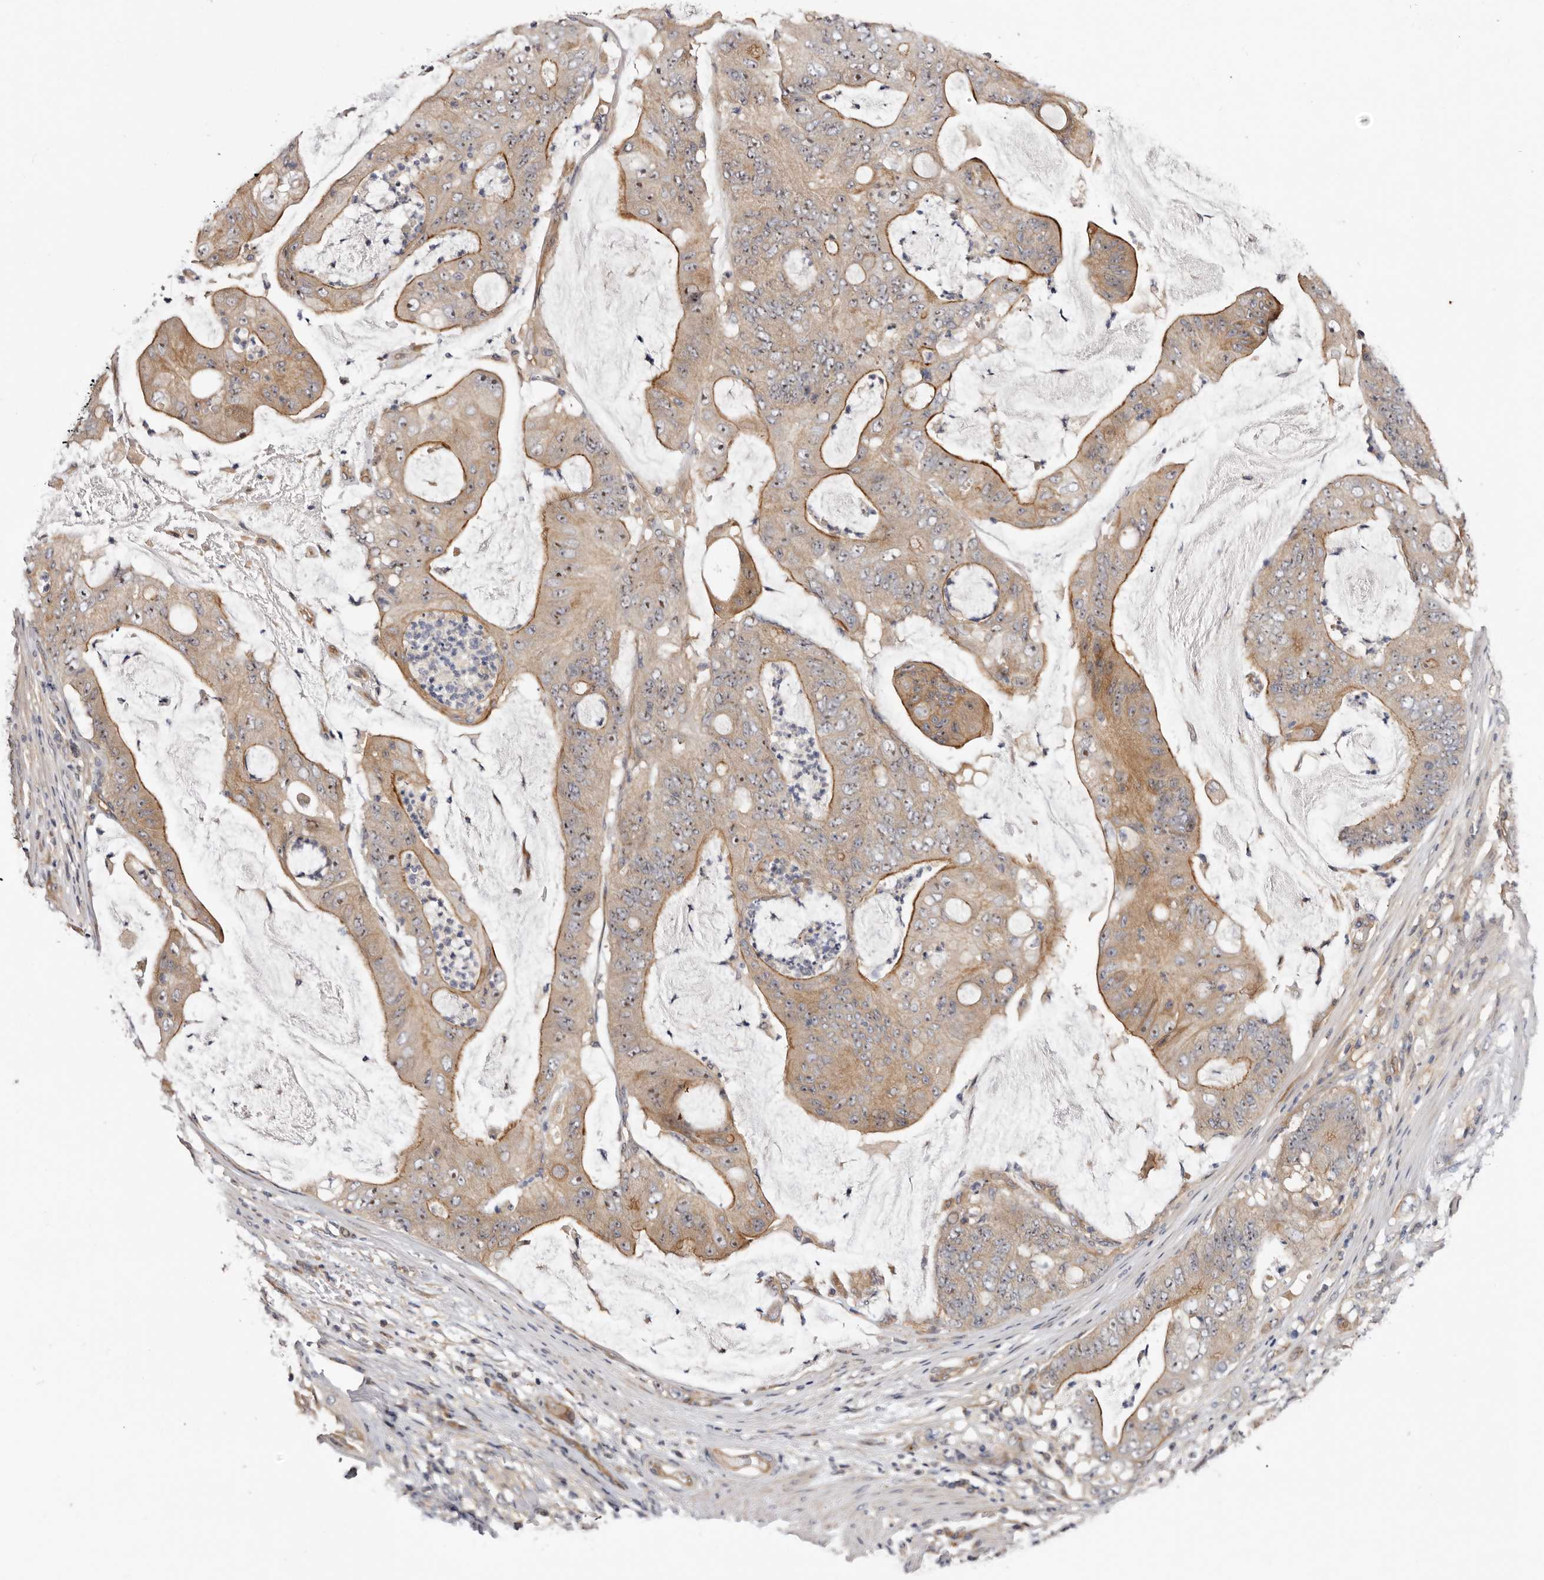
{"staining": {"intensity": "moderate", "quantity": "25%-75%", "location": "cytoplasmic/membranous,nuclear"}, "tissue": "stomach cancer", "cell_type": "Tumor cells", "image_type": "cancer", "snomed": [{"axis": "morphology", "description": "Adenocarcinoma, NOS"}, {"axis": "topography", "description": "Stomach"}], "caption": "Moderate cytoplasmic/membranous and nuclear staining is present in approximately 25%-75% of tumor cells in stomach cancer (adenocarcinoma). Ihc stains the protein of interest in brown and the nuclei are stained blue.", "gene": "PANK4", "patient": {"sex": "female", "age": 73}}